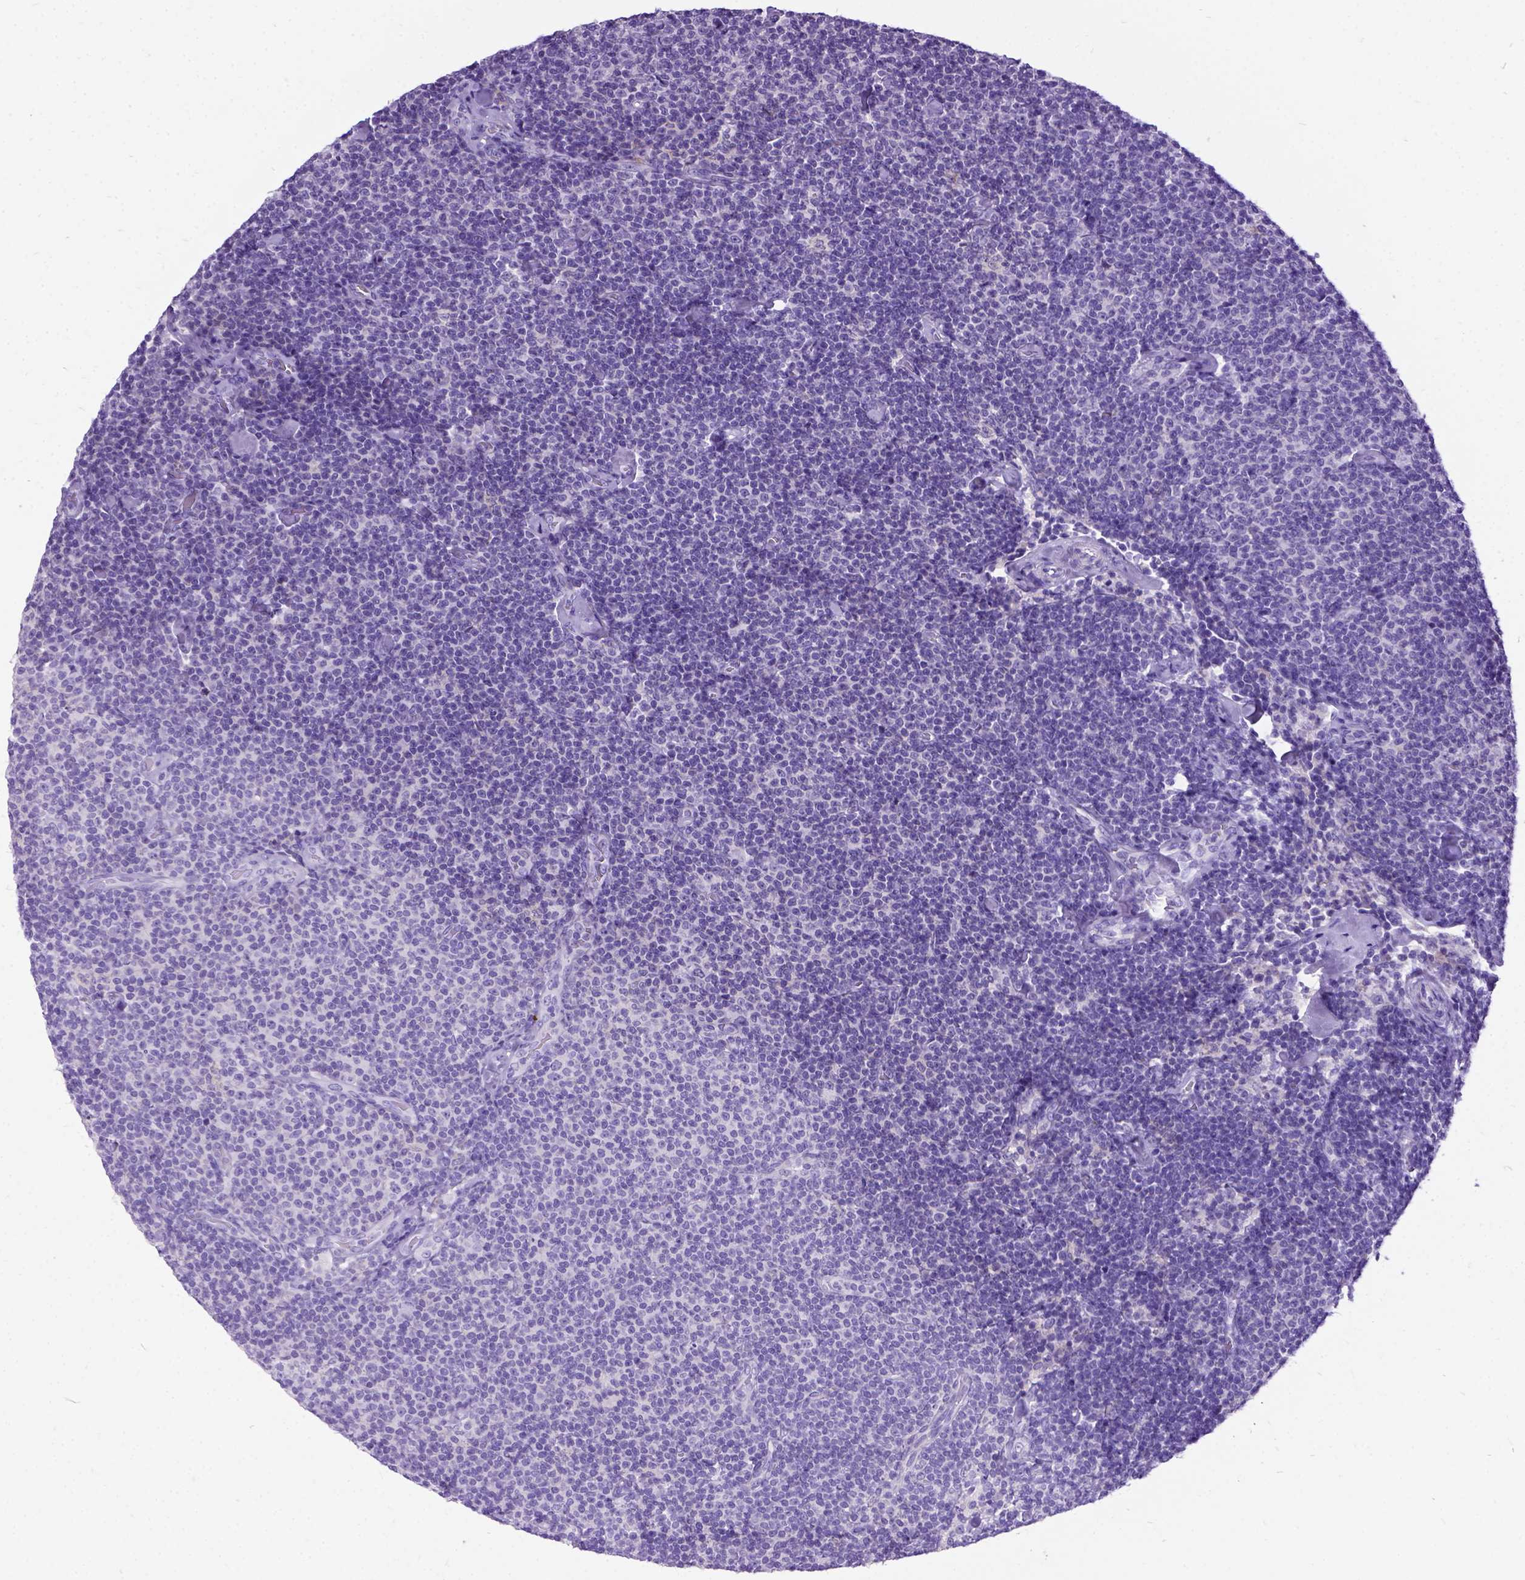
{"staining": {"intensity": "negative", "quantity": "none", "location": "none"}, "tissue": "lymphoma", "cell_type": "Tumor cells", "image_type": "cancer", "snomed": [{"axis": "morphology", "description": "Malignant lymphoma, non-Hodgkin's type, Low grade"}, {"axis": "topography", "description": "Lymph node"}], "caption": "Tumor cells show no significant protein staining in lymphoma.", "gene": "PRG2", "patient": {"sex": "male", "age": 81}}